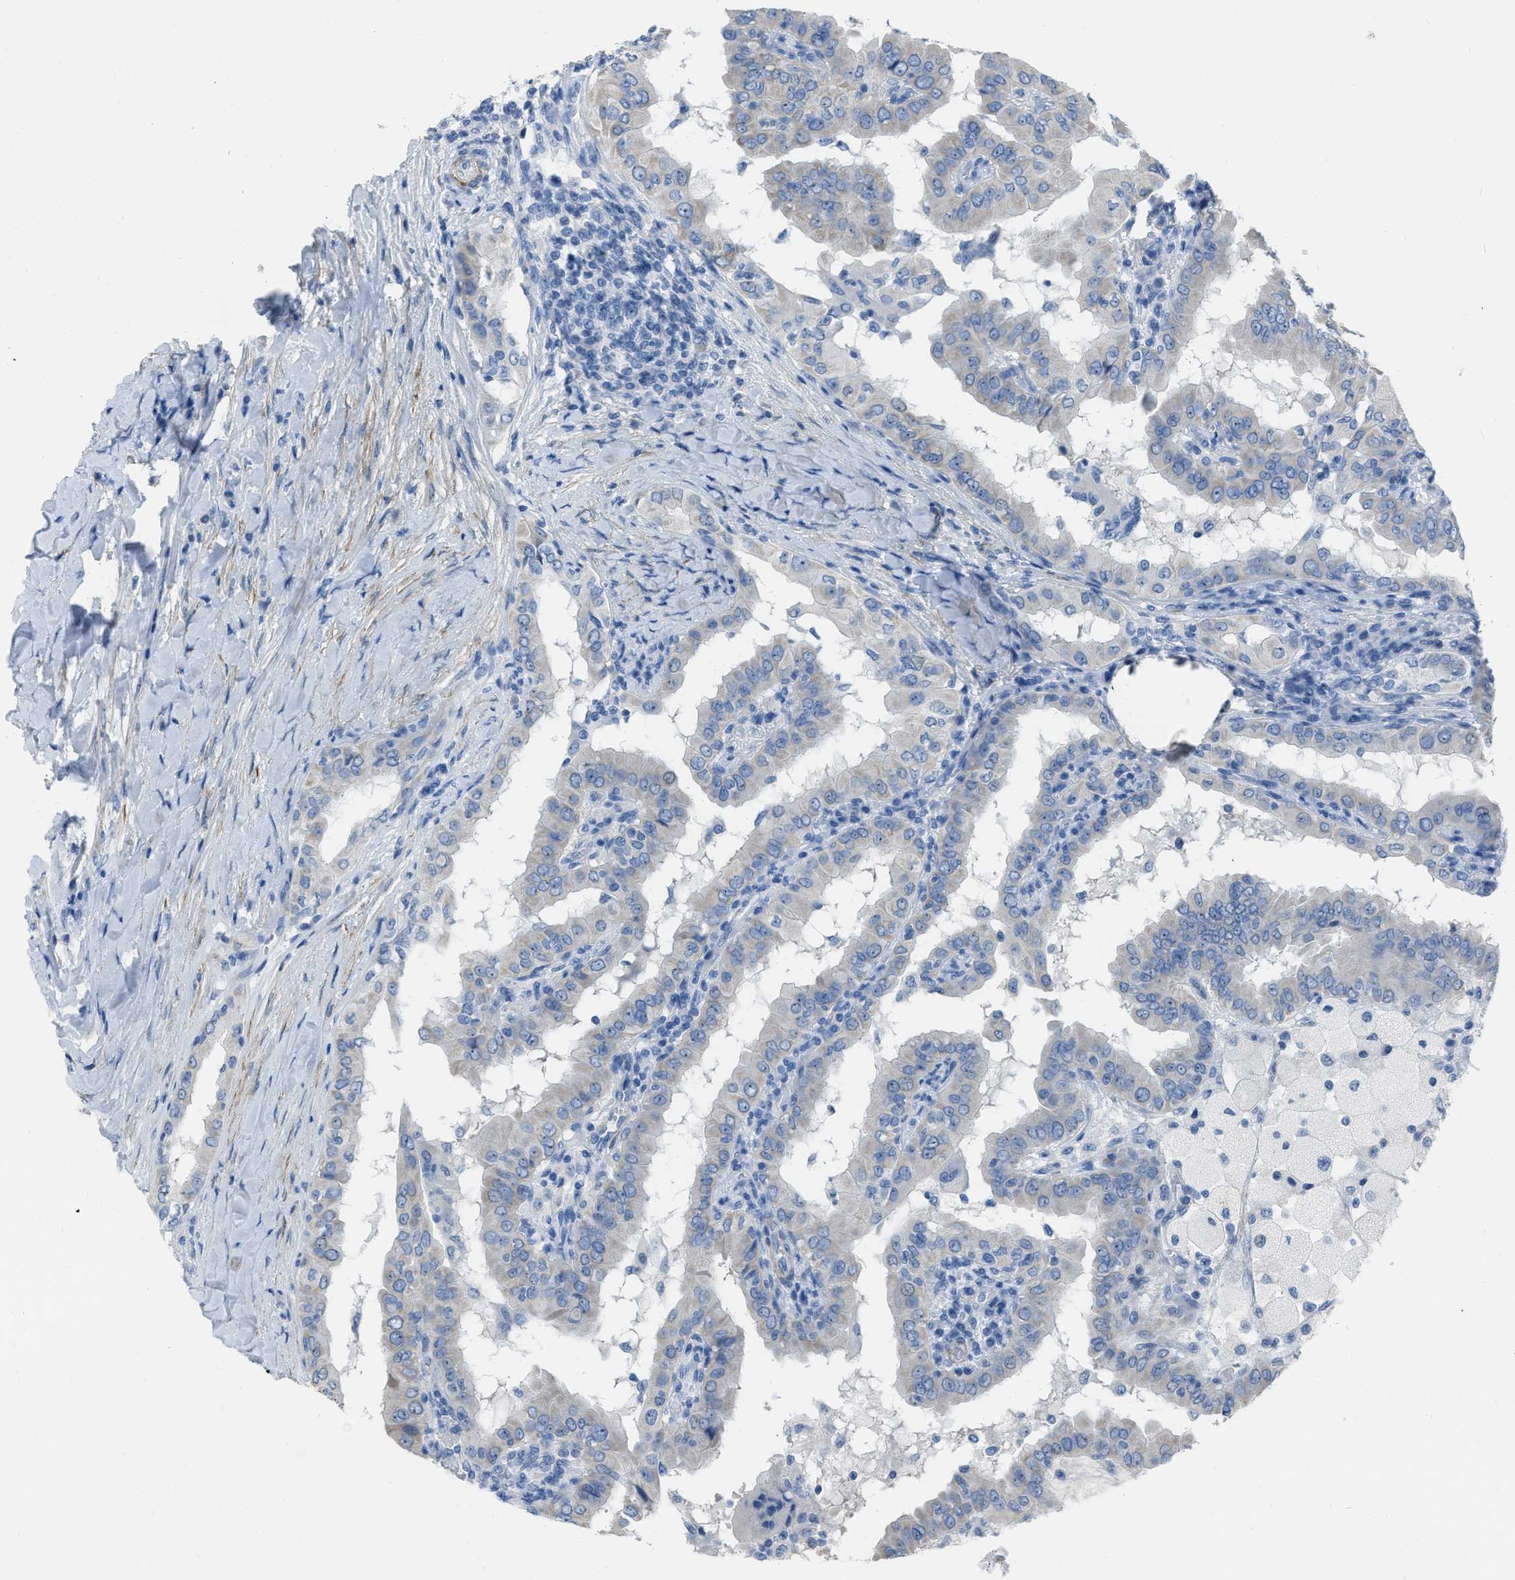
{"staining": {"intensity": "negative", "quantity": "none", "location": "none"}, "tissue": "thyroid cancer", "cell_type": "Tumor cells", "image_type": "cancer", "snomed": [{"axis": "morphology", "description": "Papillary adenocarcinoma, NOS"}, {"axis": "topography", "description": "Thyroid gland"}], "caption": "DAB (3,3'-diaminobenzidine) immunohistochemical staining of human thyroid cancer (papillary adenocarcinoma) exhibits no significant expression in tumor cells.", "gene": "SPATC1L", "patient": {"sex": "male", "age": 33}}